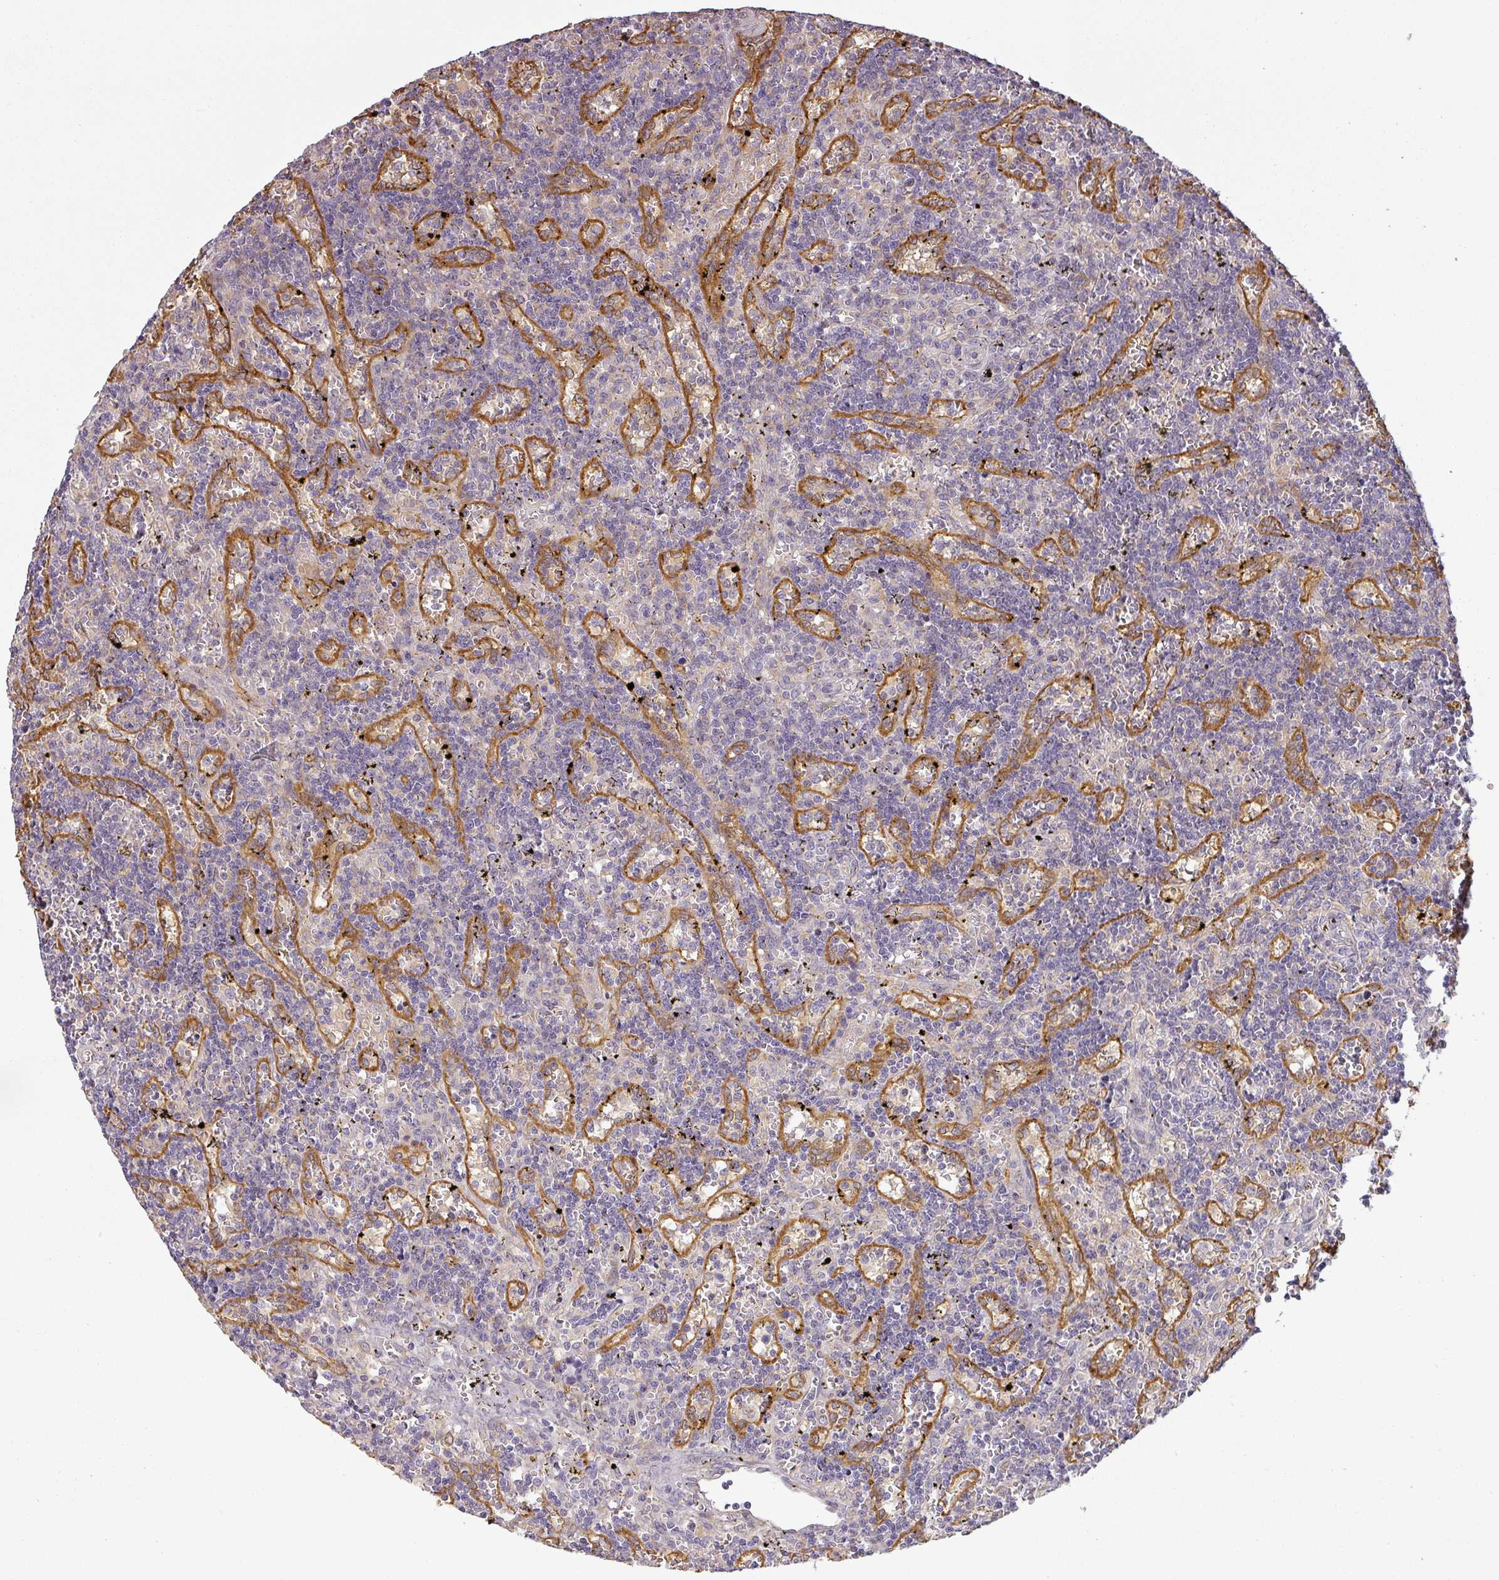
{"staining": {"intensity": "negative", "quantity": "none", "location": "none"}, "tissue": "lymphoma", "cell_type": "Tumor cells", "image_type": "cancer", "snomed": [{"axis": "morphology", "description": "Malignant lymphoma, non-Hodgkin's type, Low grade"}, {"axis": "topography", "description": "Spleen"}], "caption": "Tumor cells show no significant expression in lymphoma. (Stains: DAB (3,3'-diaminobenzidine) immunohistochemistry (IHC) with hematoxylin counter stain, Microscopy: brightfield microscopy at high magnification).", "gene": "CCDC144A", "patient": {"sex": "male", "age": 60}}